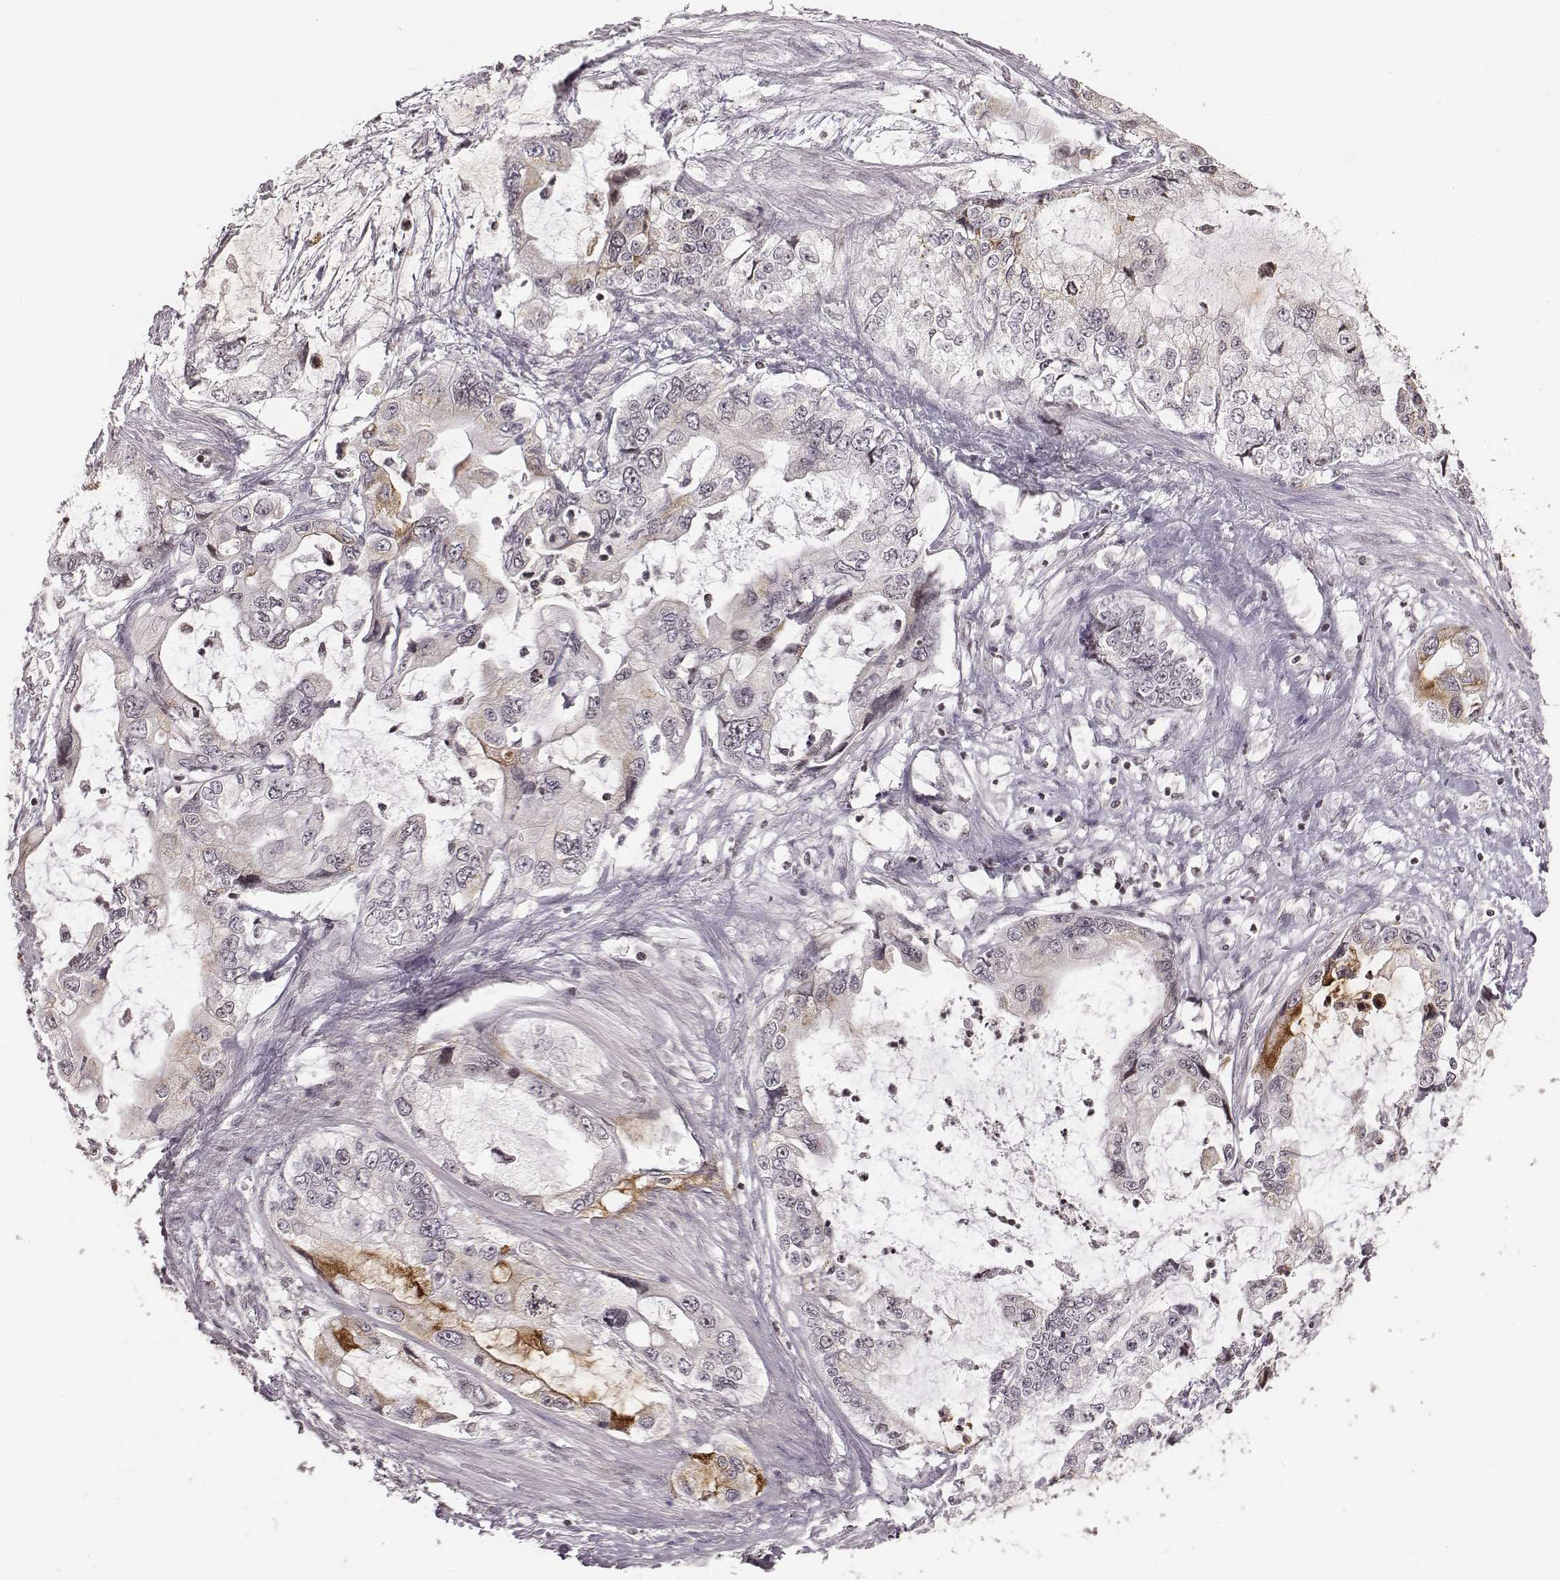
{"staining": {"intensity": "negative", "quantity": "none", "location": "none"}, "tissue": "stomach cancer", "cell_type": "Tumor cells", "image_type": "cancer", "snomed": [{"axis": "morphology", "description": "Adenocarcinoma, NOS"}, {"axis": "topography", "description": "Pancreas"}, {"axis": "topography", "description": "Stomach, upper"}, {"axis": "topography", "description": "Stomach"}], "caption": "IHC of stomach cancer (adenocarcinoma) demonstrates no staining in tumor cells. (DAB (3,3'-diaminobenzidine) IHC, high magnification).", "gene": "GRM4", "patient": {"sex": "male", "age": 77}}